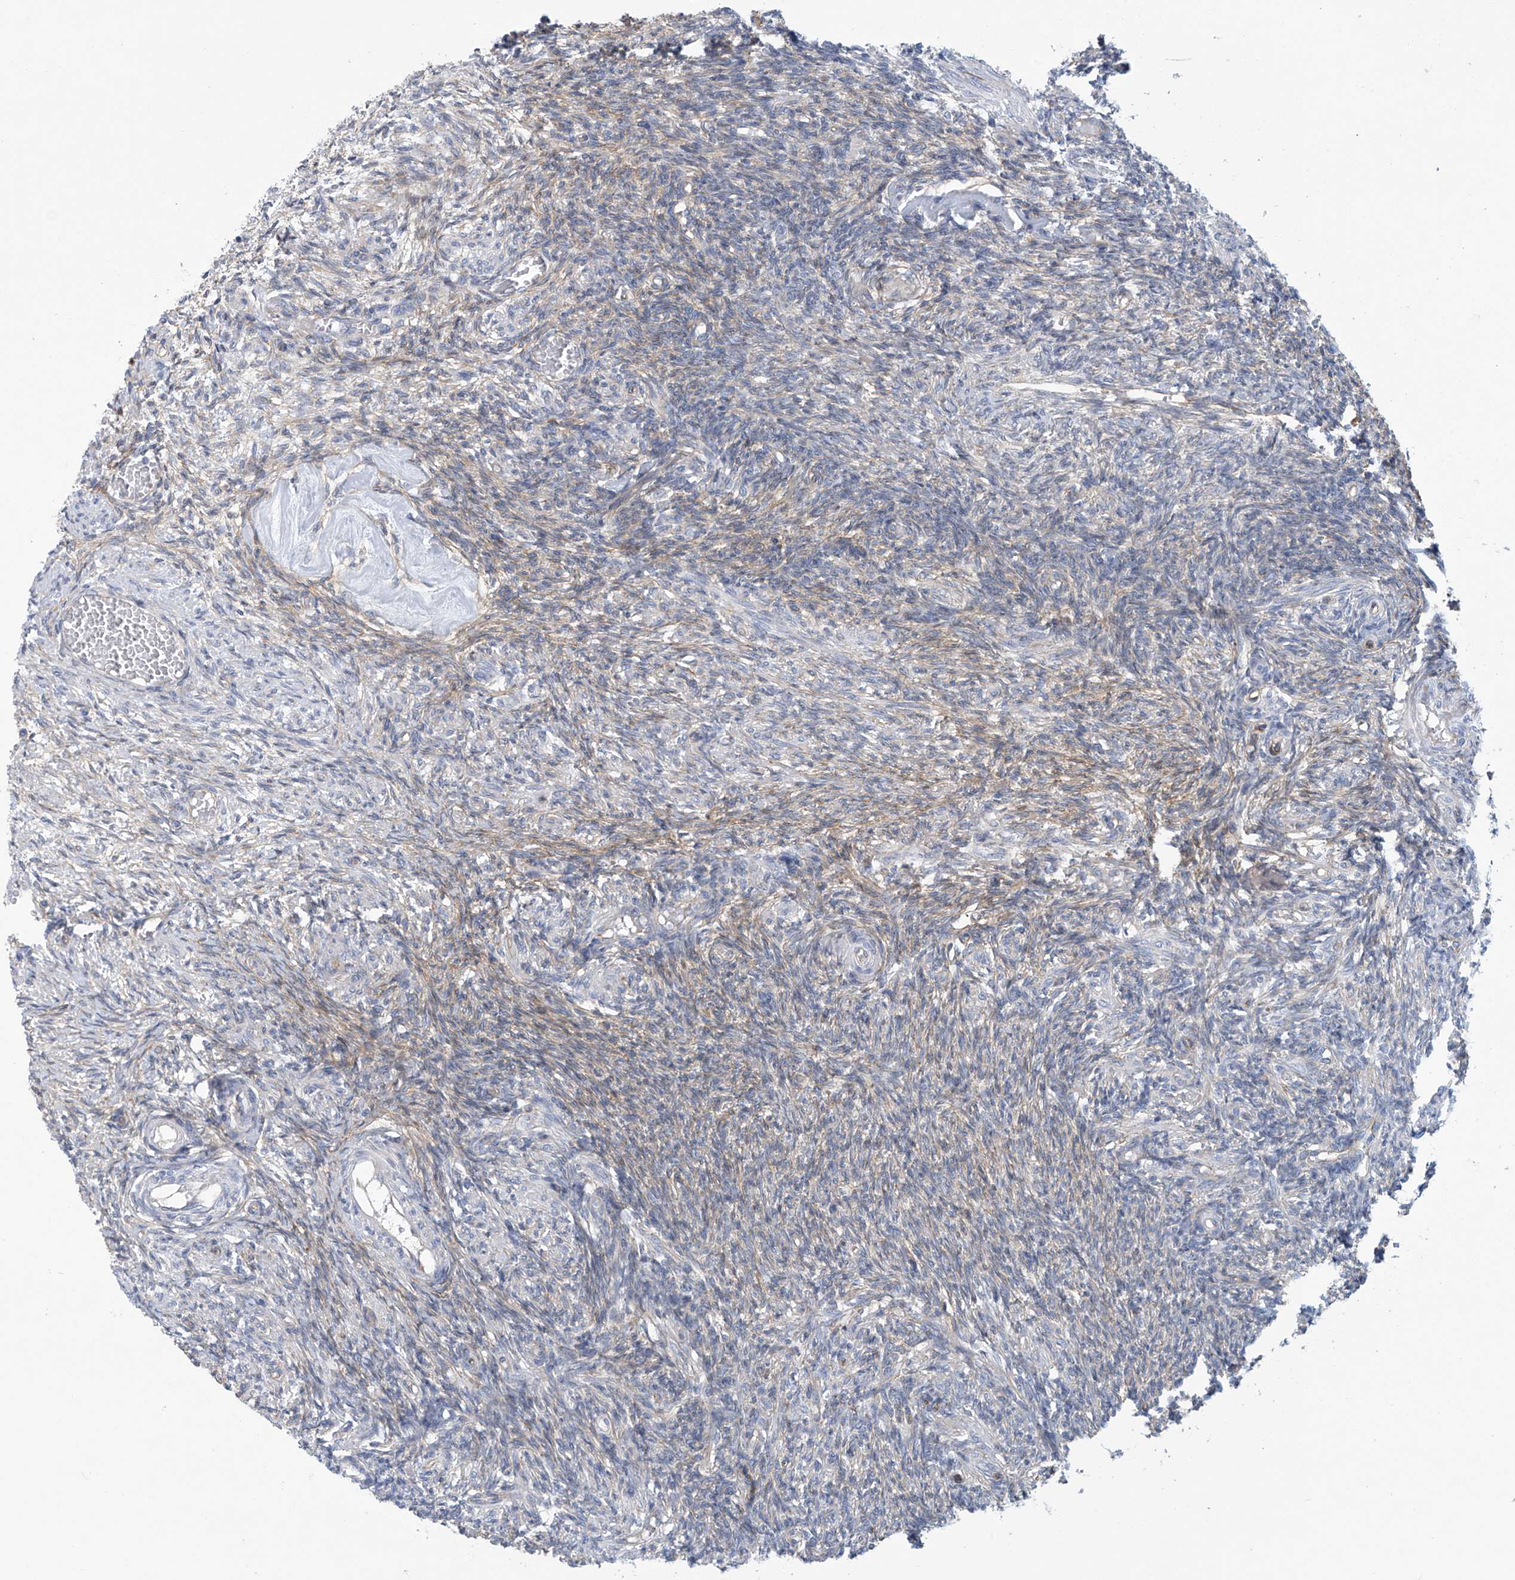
{"staining": {"intensity": "negative", "quantity": "none", "location": "none"}, "tissue": "ovary", "cell_type": "Follicle cells", "image_type": "normal", "snomed": [{"axis": "morphology", "description": "Normal tissue, NOS"}, {"axis": "topography", "description": "Ovary"}], "caption": "IHC image of unremarkable human ovary stained for a protein (brown), which displays no positivity in follicle cells. (DAB (3,3'-diaminobenzidine) IHC with hematoxylin counter stain).", "gene": "ABHD13", "patient": {"sex": "female", "age": 27}}